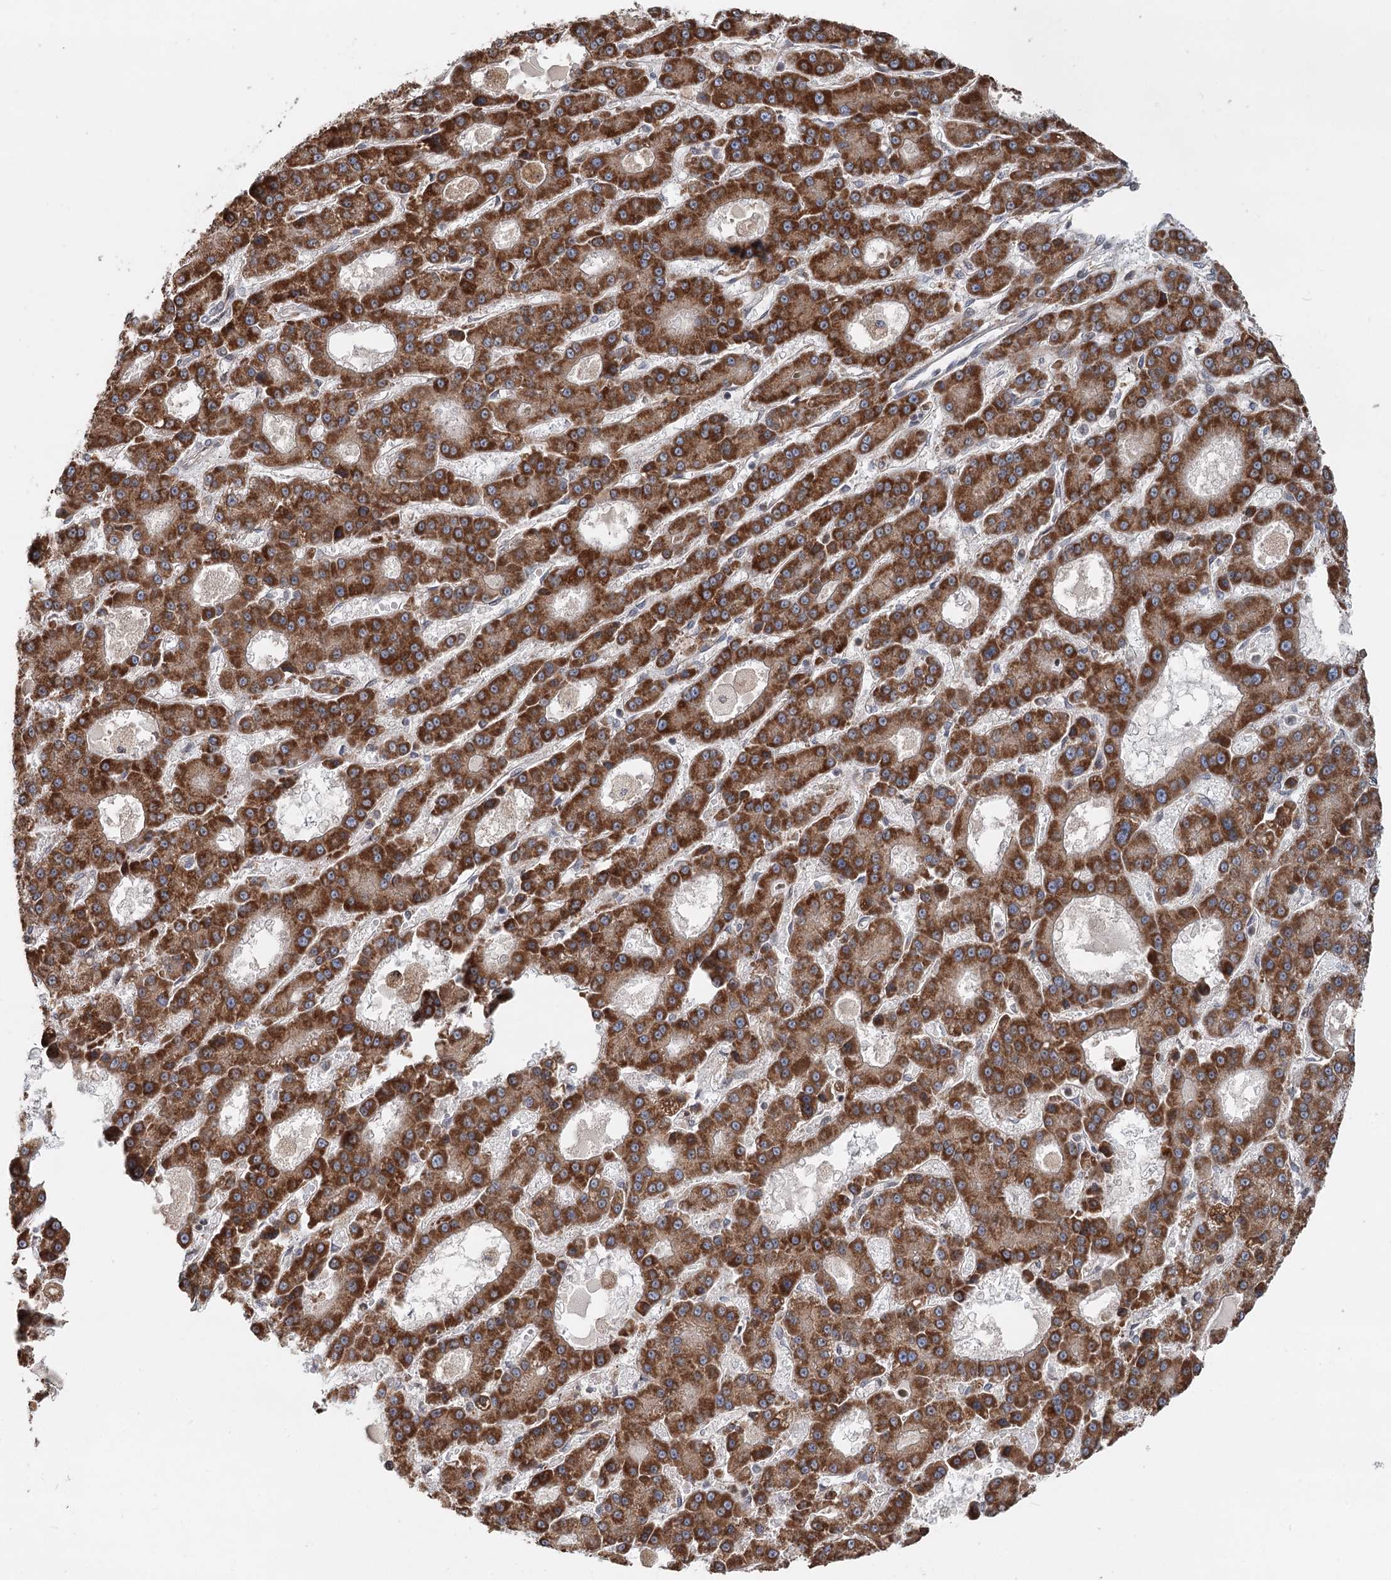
{"staining": {"intensity": "strong", "quantity": ">75%", "location": "cytoplasmic/membranous"}, "tissue": "liver cancer", "cell_type": "Tumor cells", "image_type": "cancer", "snomed": [{"axis": "morphology", "description": "Carcinoma, Hepatocellular, NOS"}, {"axis": "topography", "description": "Liver"}], "caption": "An image of liver cancer stained for a protein displays strong cytoplasmic/membranous brown staining in tumor cells.", "gene": "RNF111", "patient": {"sex": "male", "age": 70}}